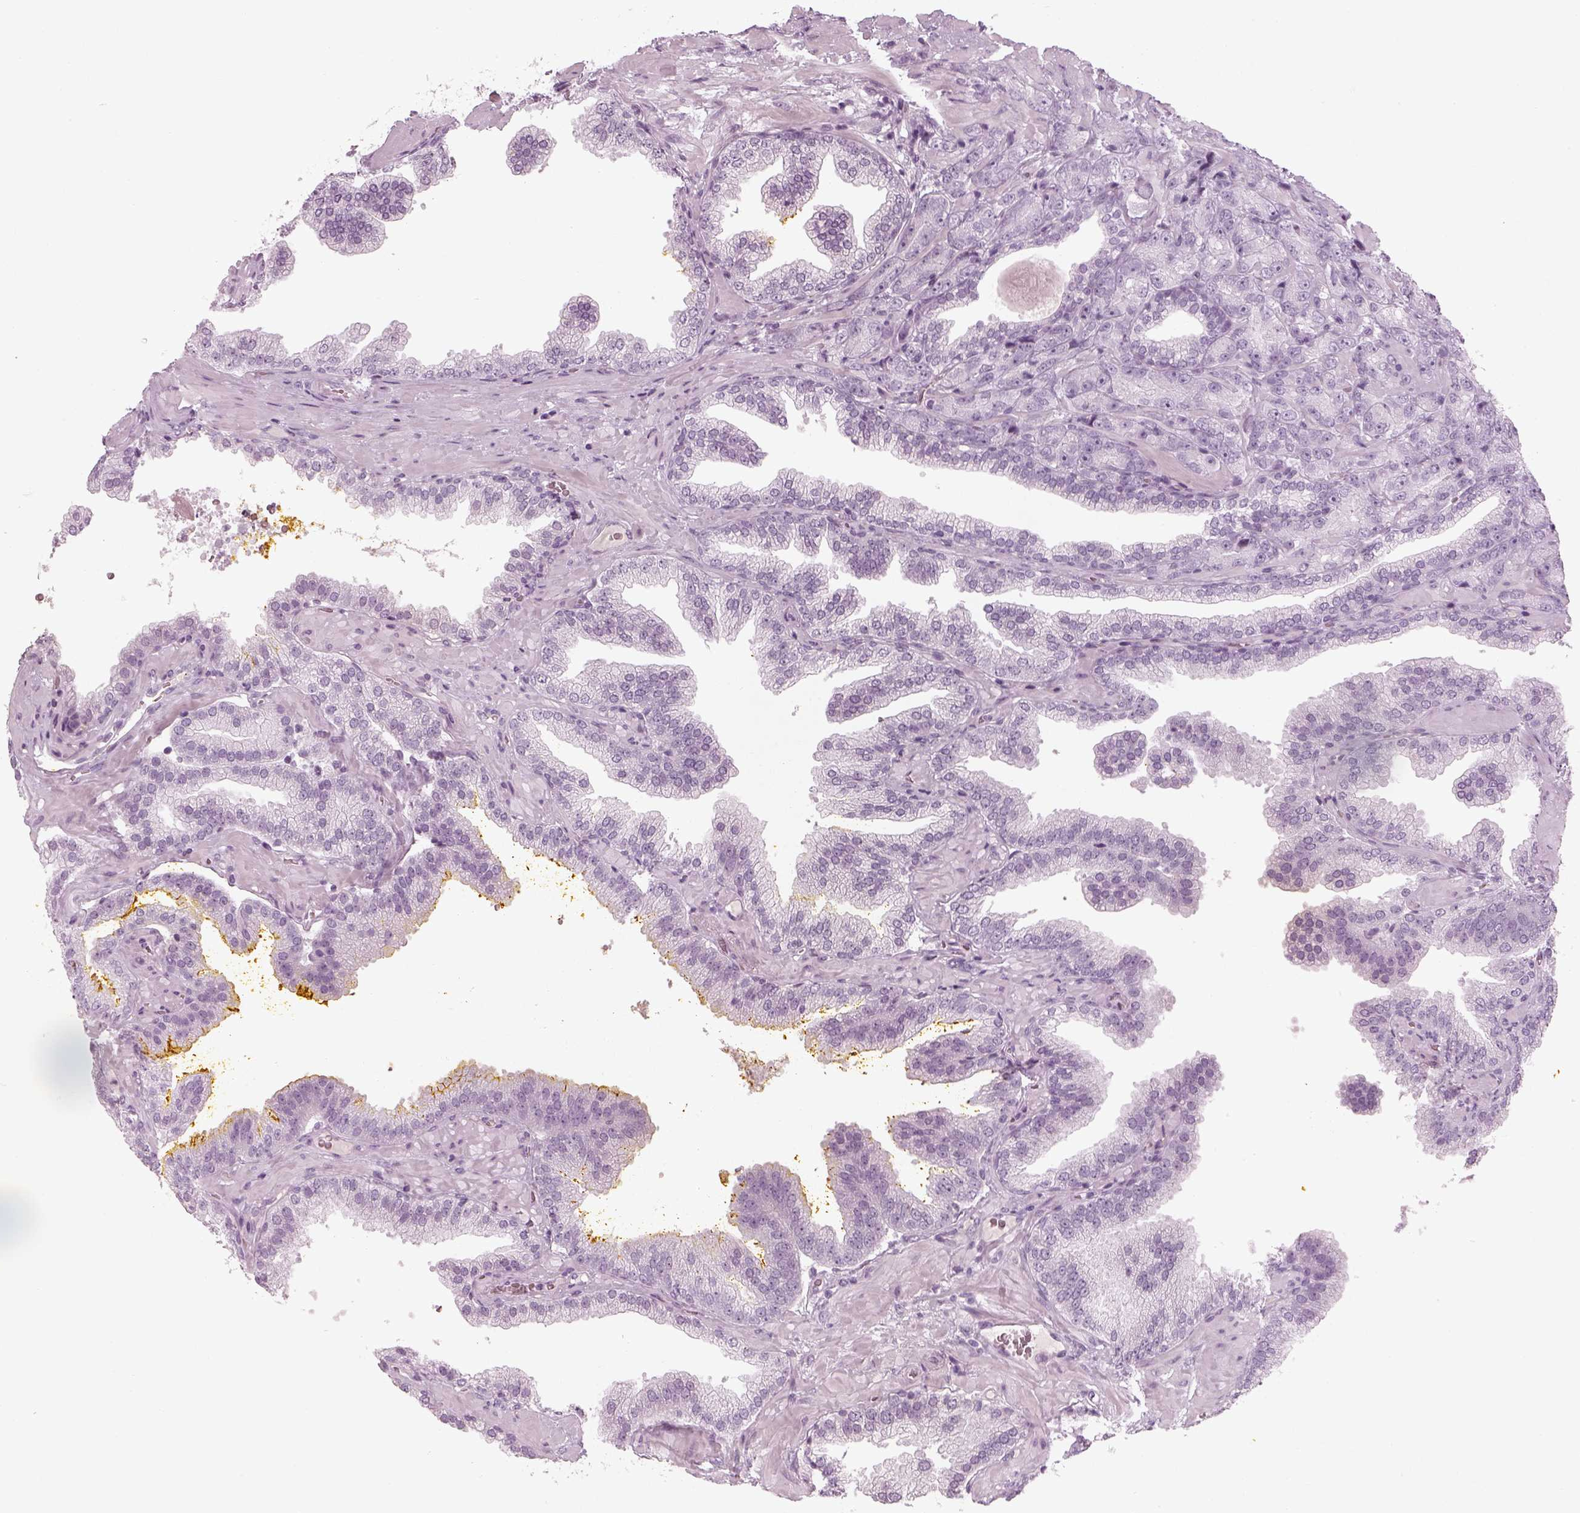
{"staining": {"intensity": "negative", "quantity": "none", "location": "none"}, "tissue": "prostate cancer", "cell_type": "Tumor cells", "image_type": "cancer", "snomed": [{"axis": "morphology", "description": "Adenocarcinoma, NOS"}, {"axis": "topography", "description": "Prostate"}], "caption": "IHC histopathology image of human prostate cancer (adenocarcinoma) stained for a protein (brown), which displays no positivity in tumor cells. Brightfield microscopy of IHC stained with DAB (3,3'-diaminobenzidine) (brown) and hematoxylin (blue), captured at high magnification.", "gene": "GAS2L2", "patient": {"sex": "male", "age": 63}}